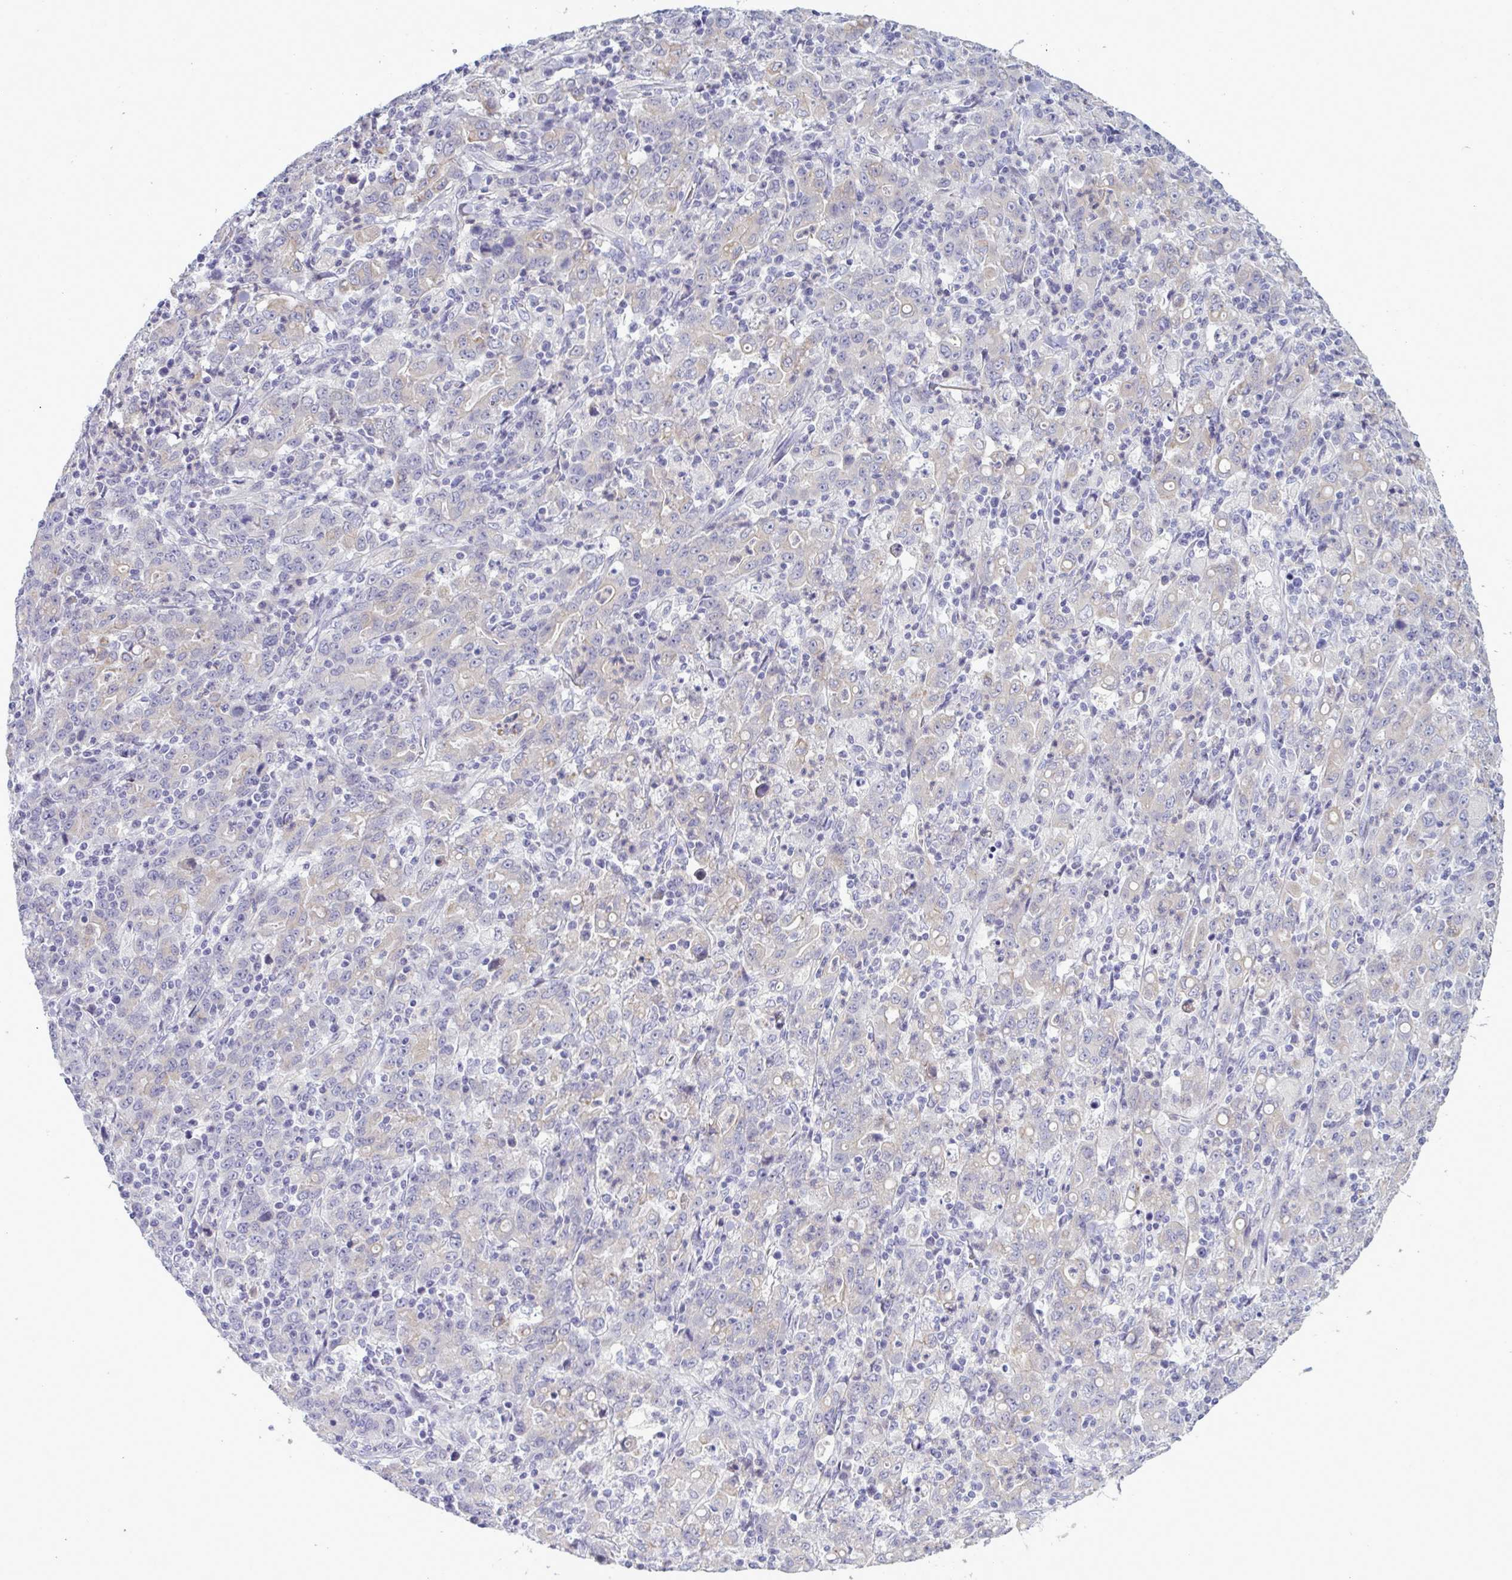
{"staining": {"intensity": "negative", "quantity": "none", "location": "none"}, "tissue": "stomach cancer", "cell_type": "Tumor cells", "image_type": "cancer", "snomed": [{"axis": "morphology", "description": "Adenocarcinoma, NOS"}, {"axis": "topography", "description": "Stomach, upper"}], "caption": "Protein analysis of stomach cancer (adenocarcinoma) reveals no significant staining in tumor cells.", "gene": "TENT5D", "patient": {"sex": "male", "age": 69}}